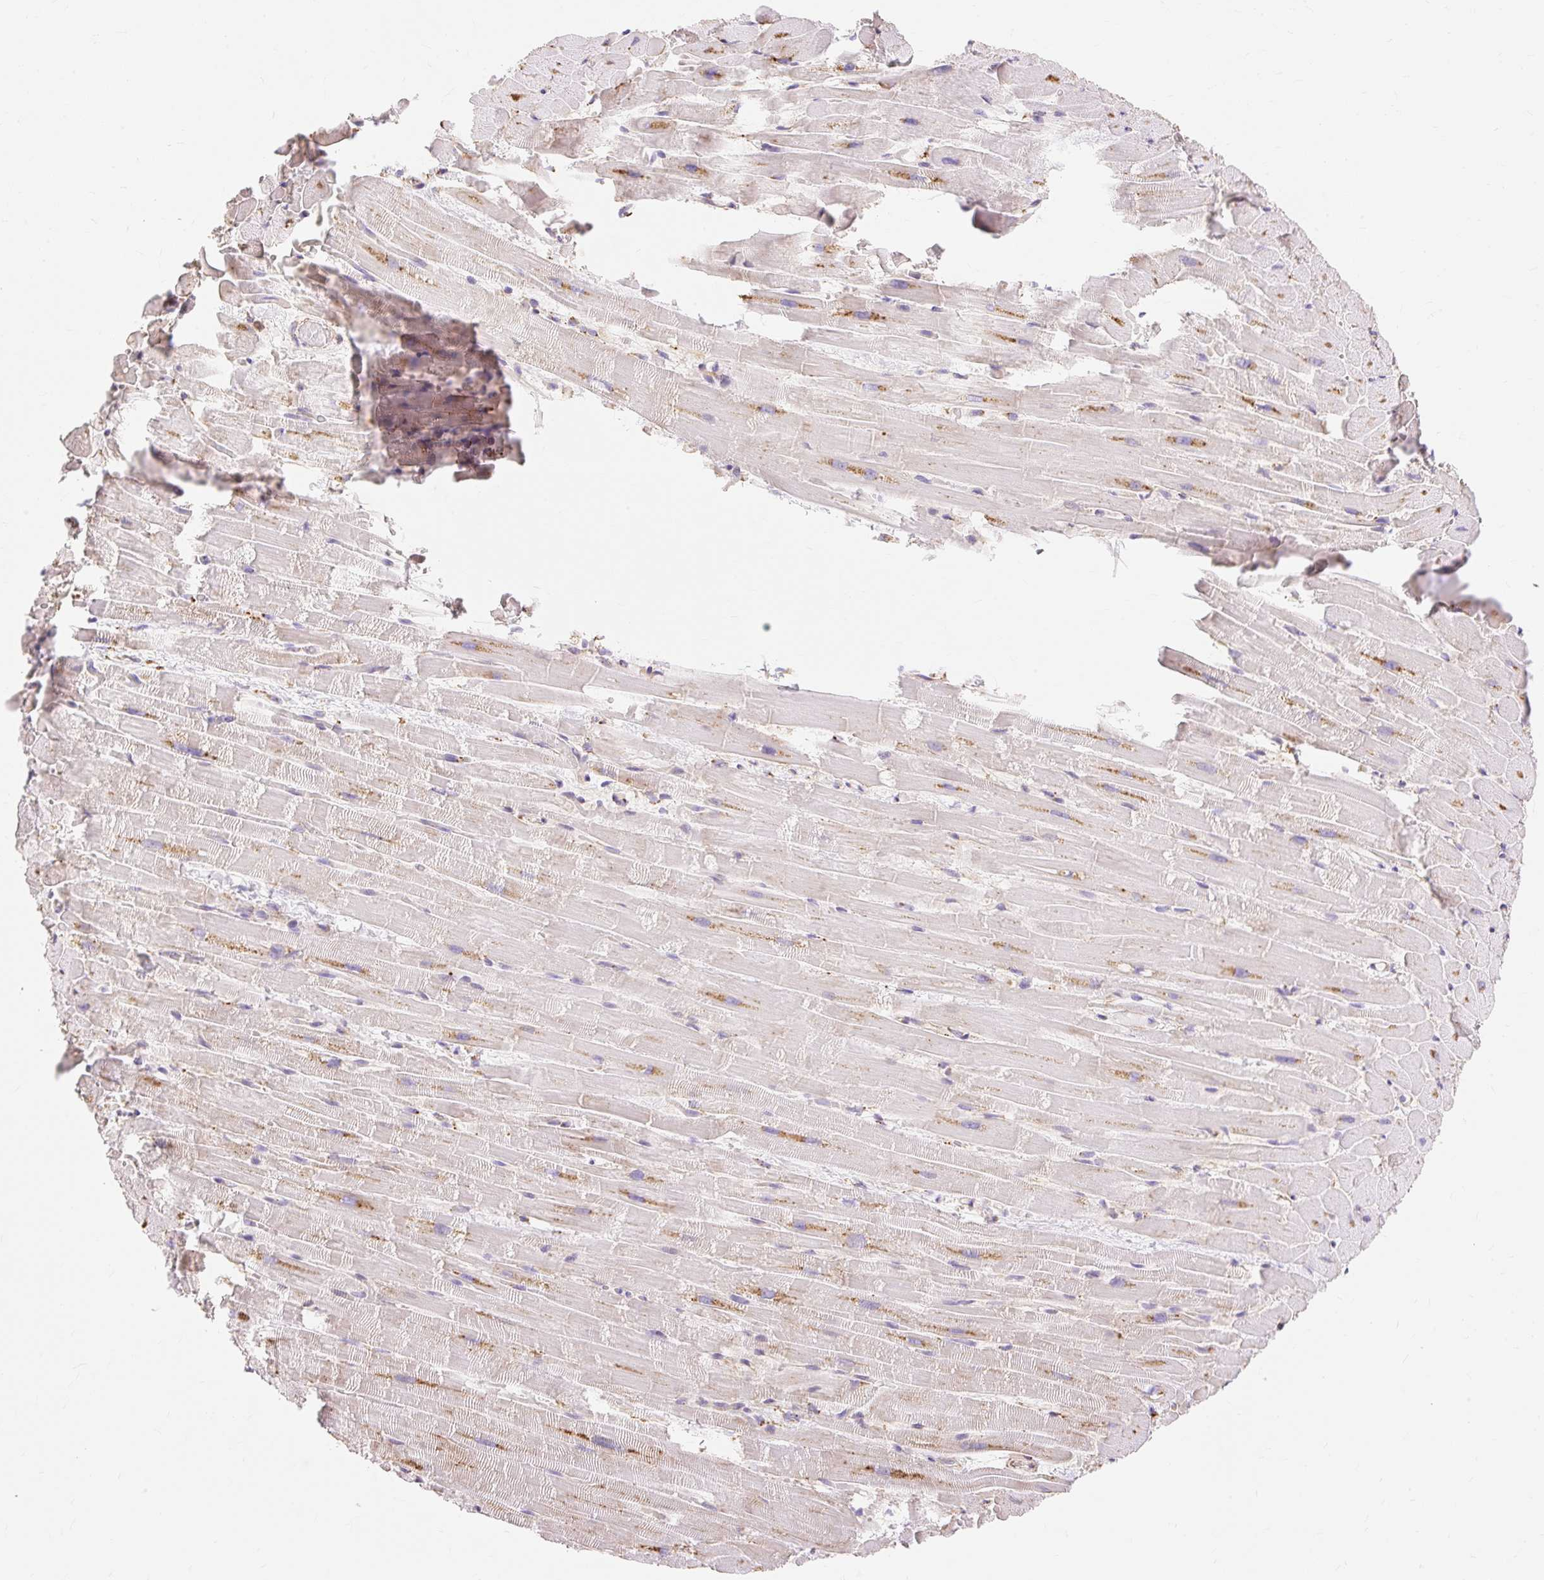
{"staining": {"intensity": "weak", "quantity": ">75%", "location": "cytoplasmic/membranous"}, "tissue": "heart muscle", "cell_type": "Cardiomyocytes", "image_type": "normal", "snomed": [{"axis": "morphology", "description": "Normal tissue, NOS"}, {"axis": "topography", "description": "Heart"}], "caption": "Normal heart muscle demonstrates weak cytoplasmic/membranous positivity in about >75% of cardiomyocytes.", "gene": "ENSG00000260836", "patient": {"sex": "male", "age": 37}}